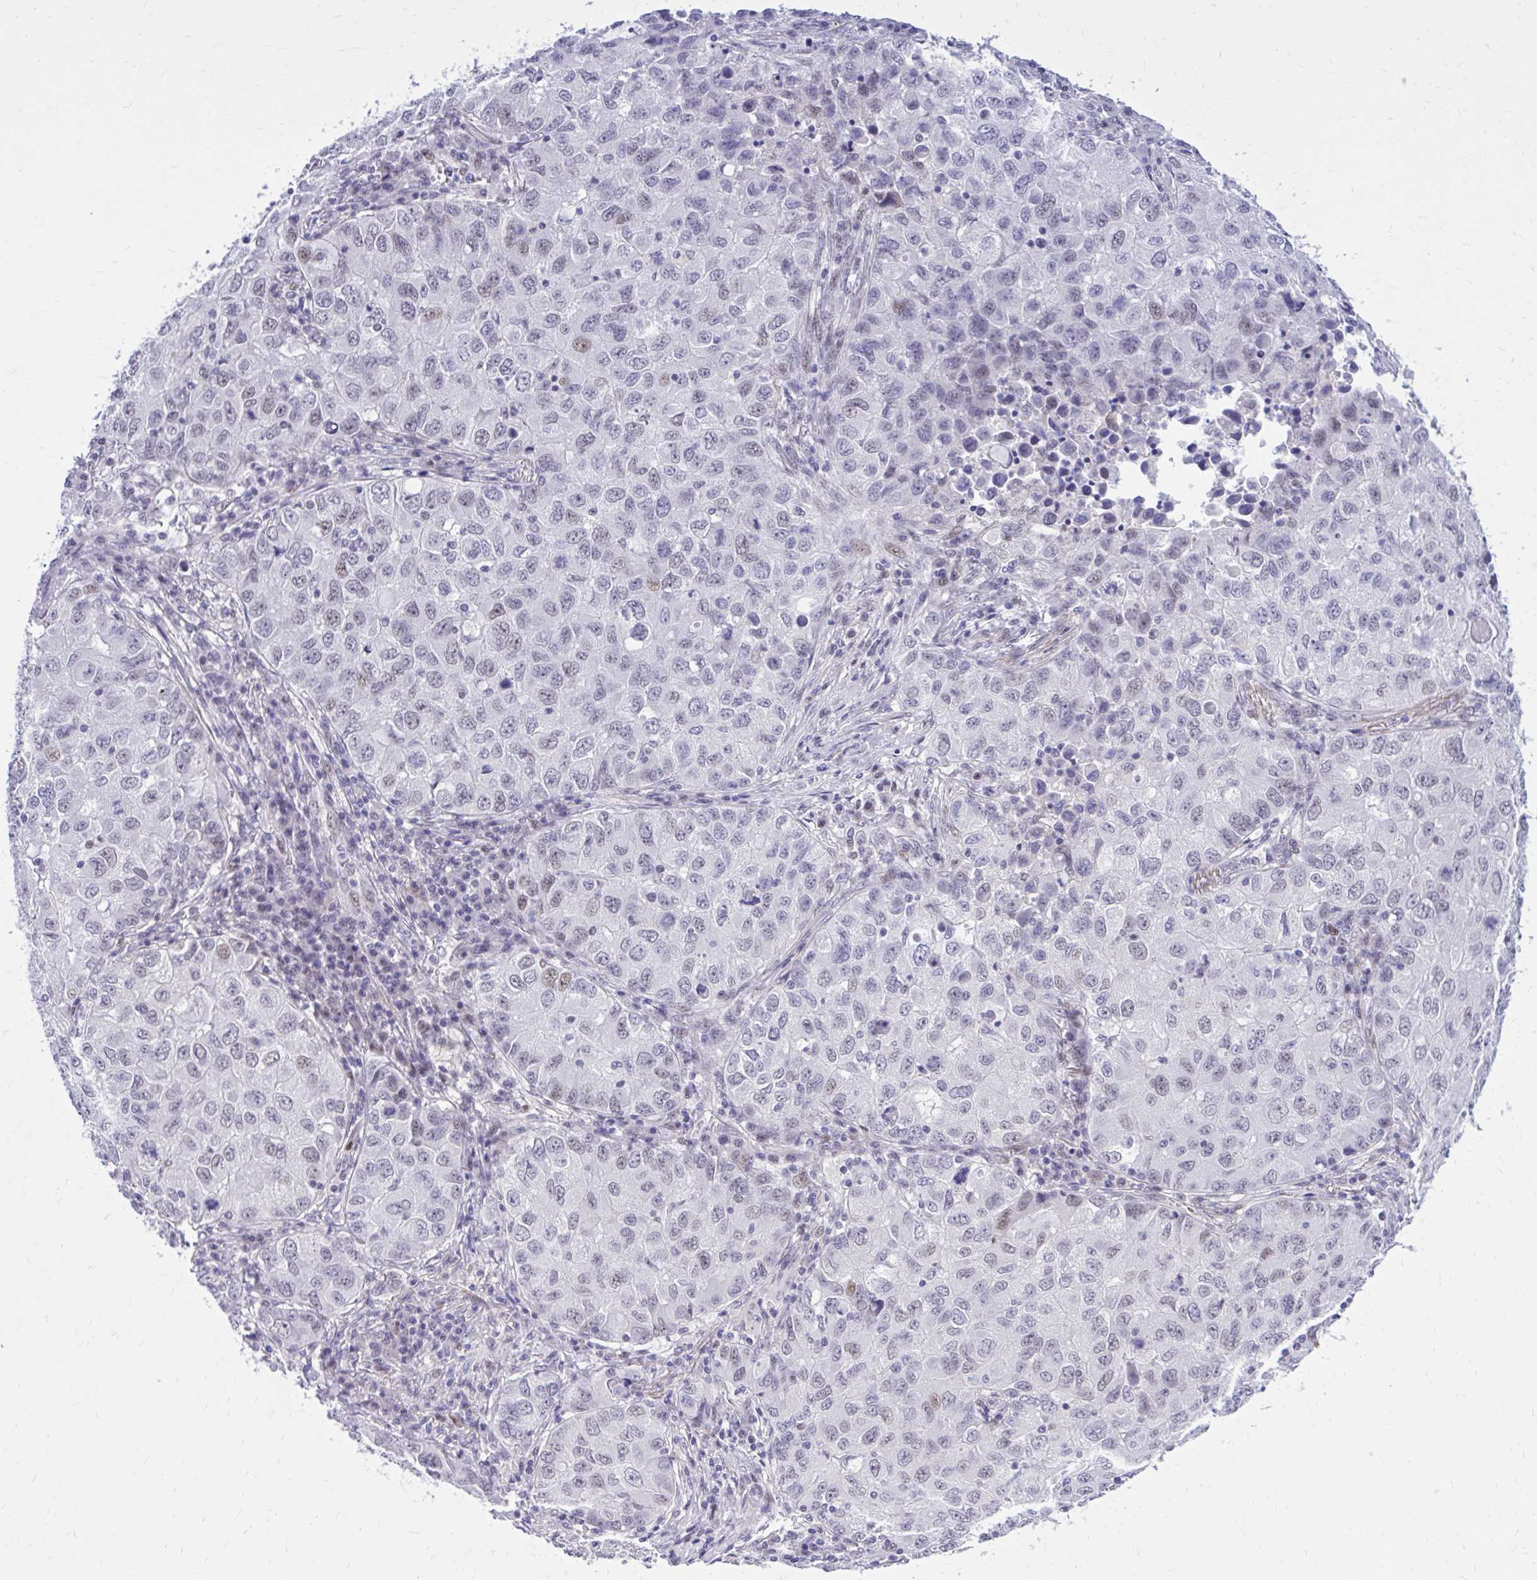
{"staining": {"intensity": "weak", "quantity": "25%-75%", "location": "nuclear"}, "tissue": "lung cancer", "cell_type": "Tumor cells", "image_type": "cancer", "snomed": [{"axis": "morphology", "description": "Normal morphology"}, {"axis": "morphology", "description": "Adenocarcinoma, NOS"}, {"axis": "topography", "description": "Lymph node"}, {"axis": "topography", "description": "Lung"}], "caption": "This is an image of immunohistochemistry staining of lung cancer (adenocarcinoma), which shows weak staining in the nuclear of tumor cells.", "gene": "ZBTB25", "patient": {"sex": "female", "age": 51}}